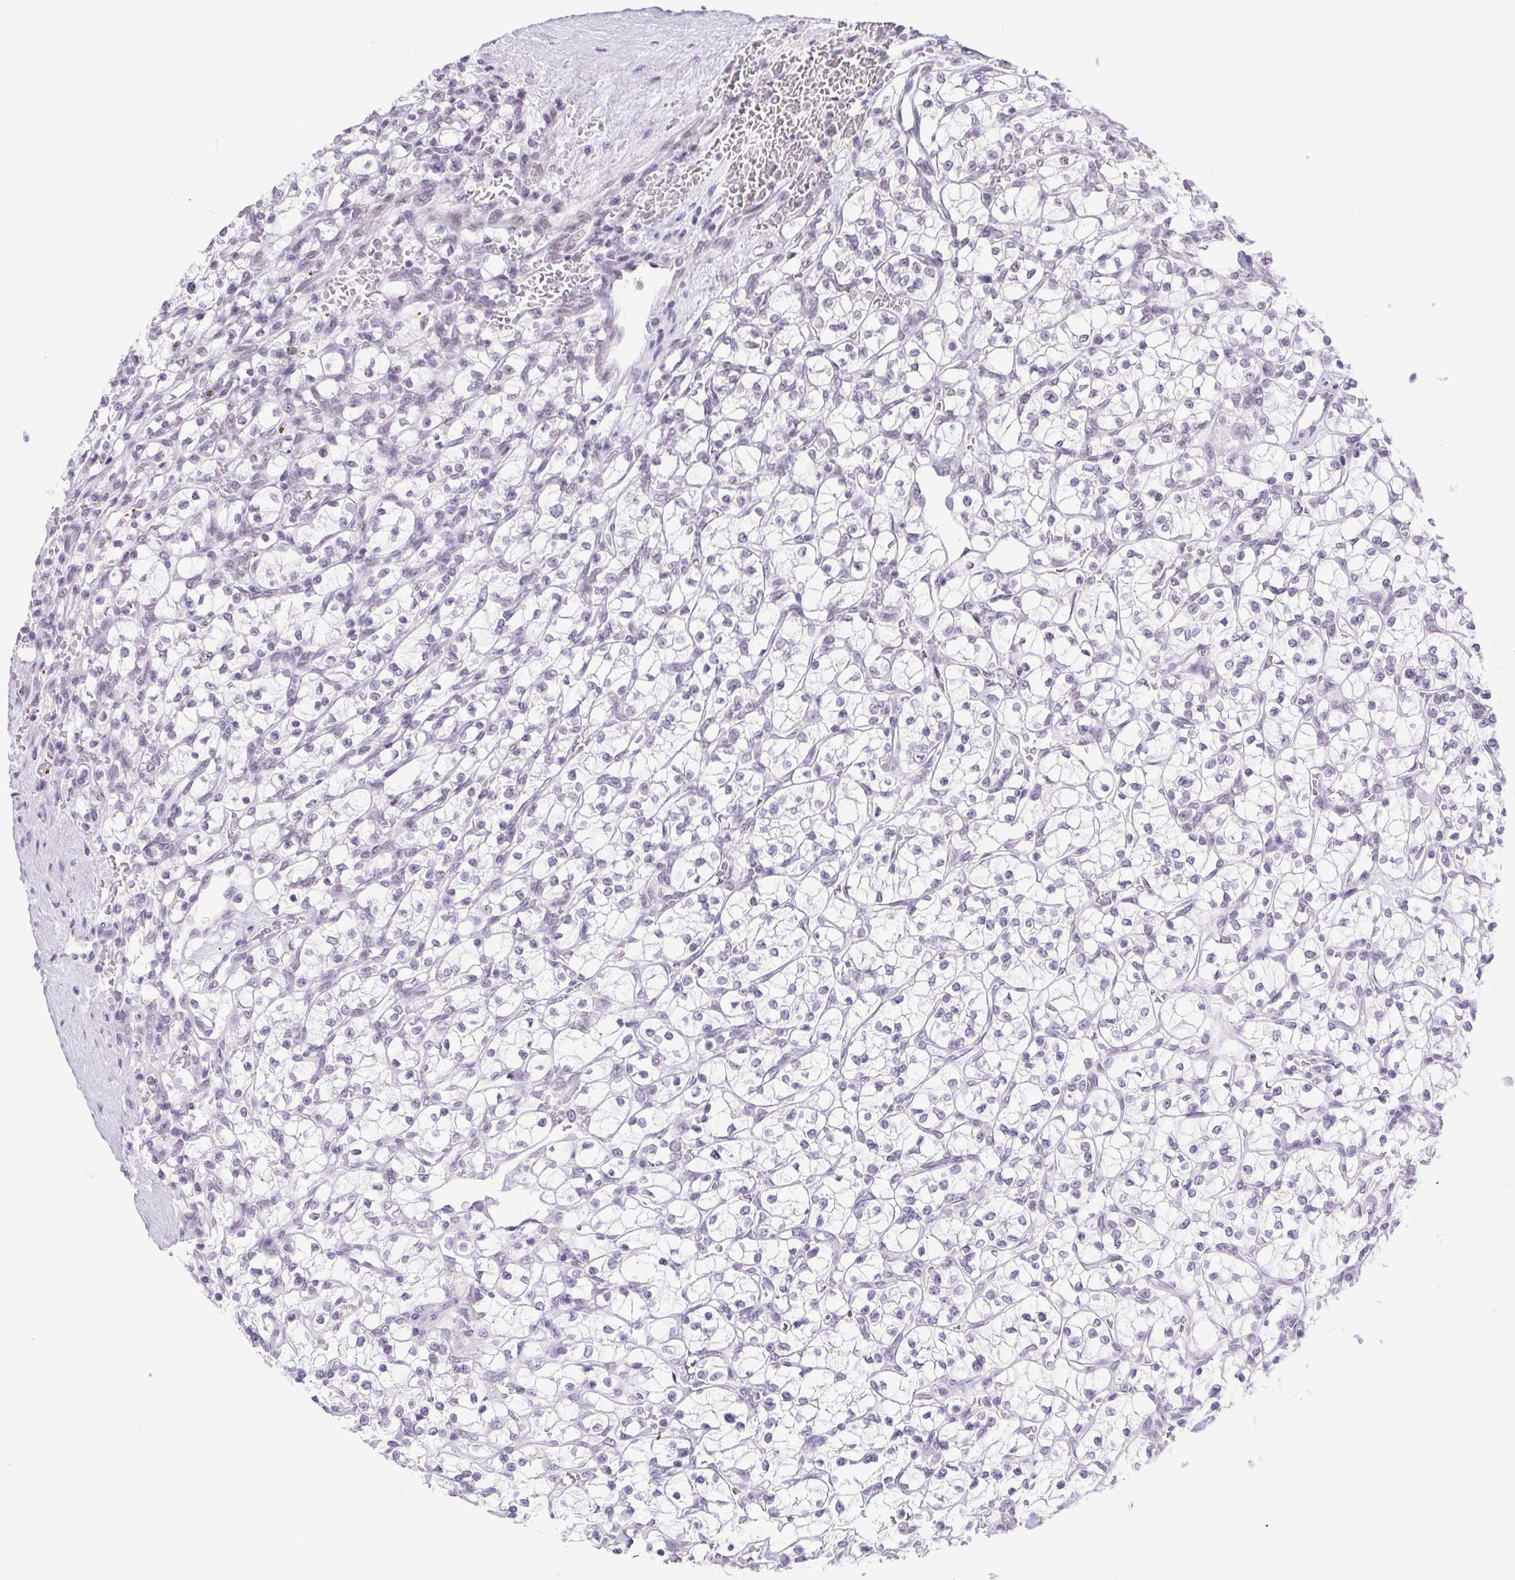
{"staining": {"intensity": "negative", "quantity": "none", "location": "none"}, "tissue": "renal cancer", "cell_type": "Tumor cells", "image_type": "cancer", "snomed": [{"axis": "morphology", "description": "Adenocarcinoma, NOS"}, {"axis": "topography", "description": "Kidney"}], "caption": "Adenocarcinoma (renal) was stained to show a protein in brown. There is no significant staining in tumor cells.", "gene": "DDX17", "patient": {"sex": "female", "age": 64}}